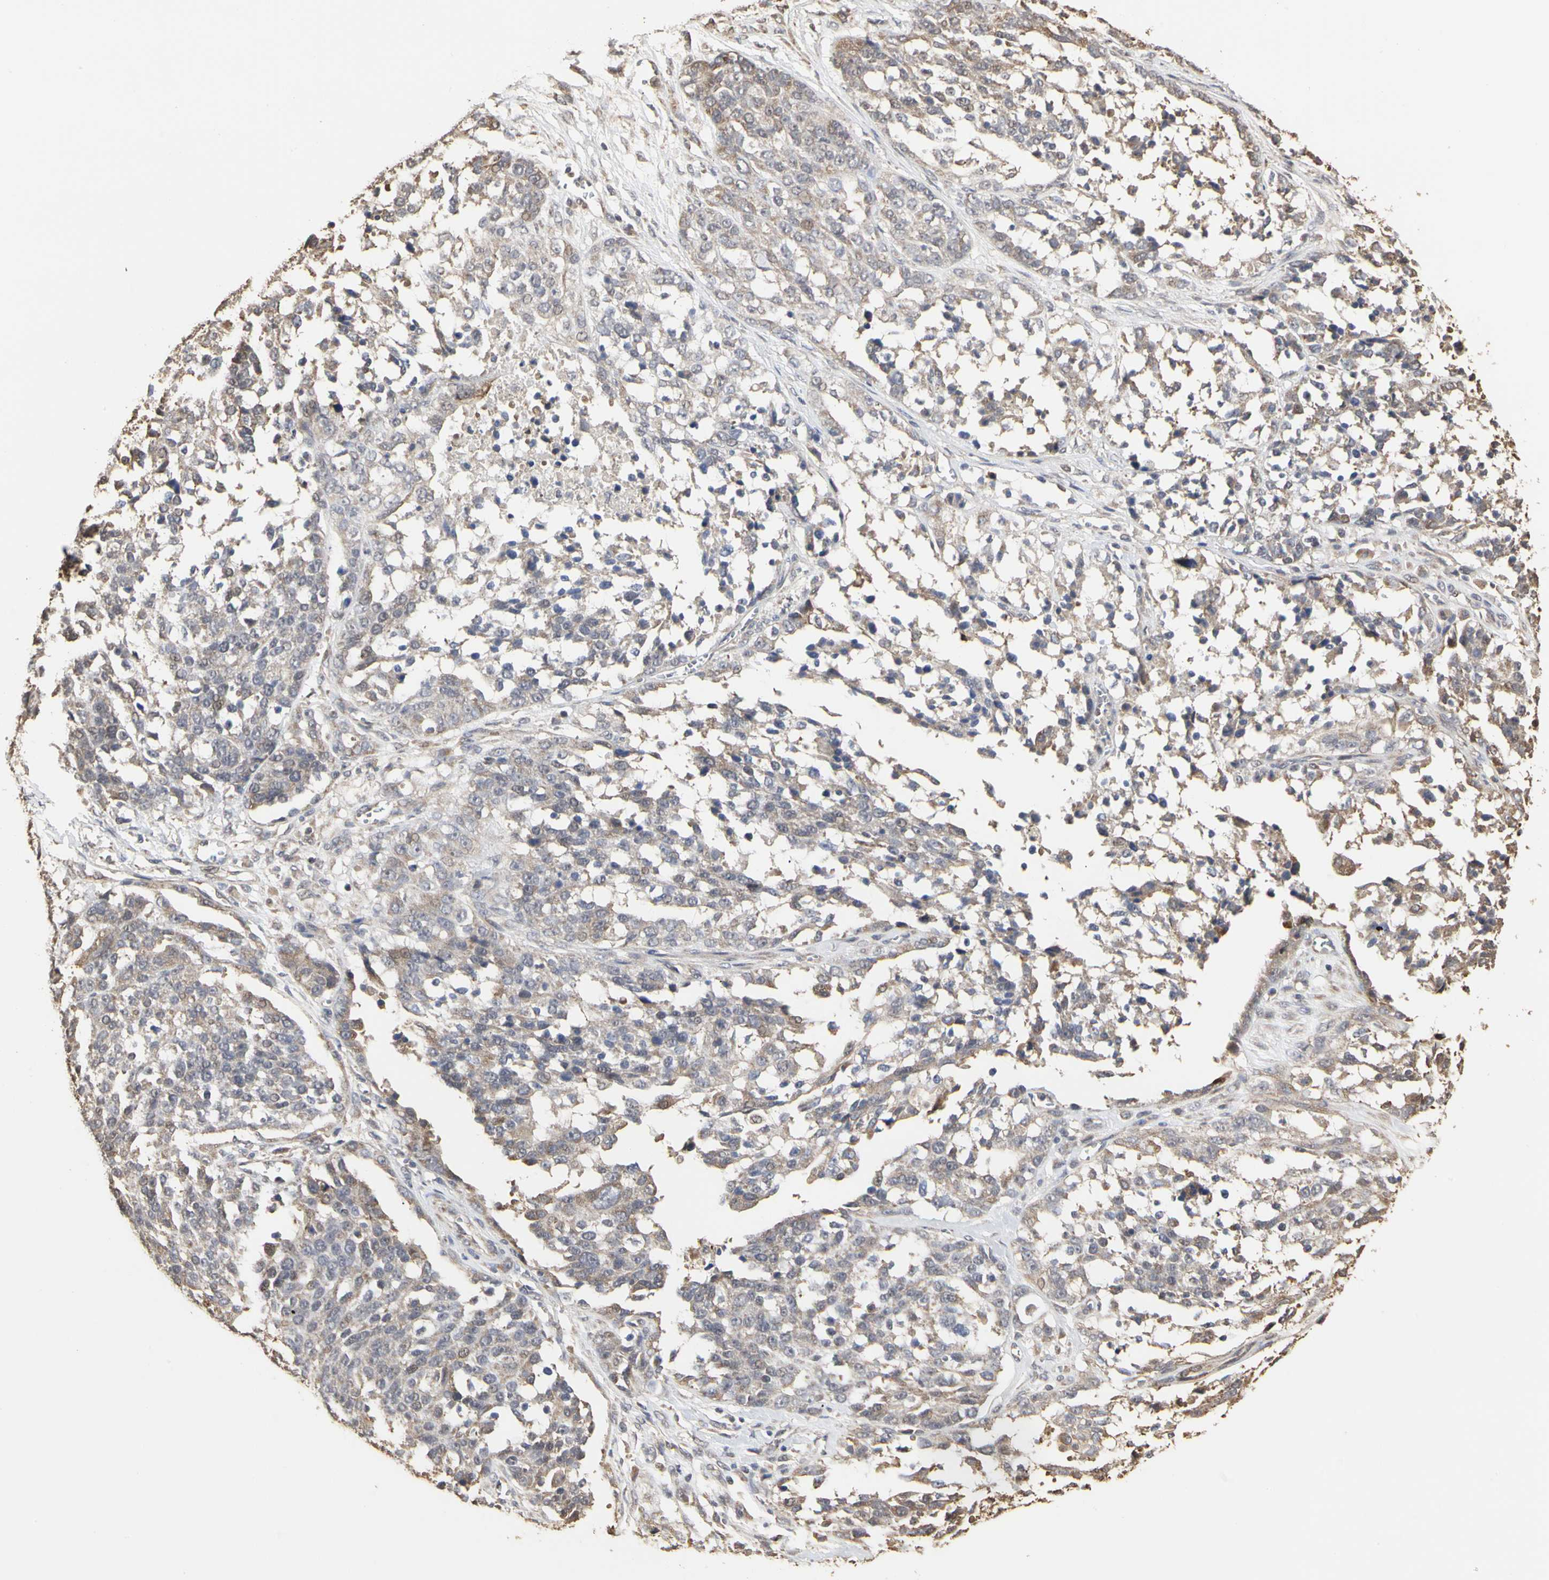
{"staining": {"intensity": "weak", "quantity": ">75%", "location": "cytoplasmic/membranous"}, "tissue": "ovarian cancer", "cell_type": "Tumor cells", "image_type": "cancer", "snomed": [{"axis": "morphology", "description": "Cystadenocarcinoma, serous, NOS"}, {"axis": "topography", "description": "Ovary"}], "caption": "Ovarian cancer was stained to show a protein in brown. There is low levels of weak cytoplasmic/membranous expression in about >75% of tumor cells.", "gene": "TAOK1", "patient": {"sex": "female", "age": 44}}